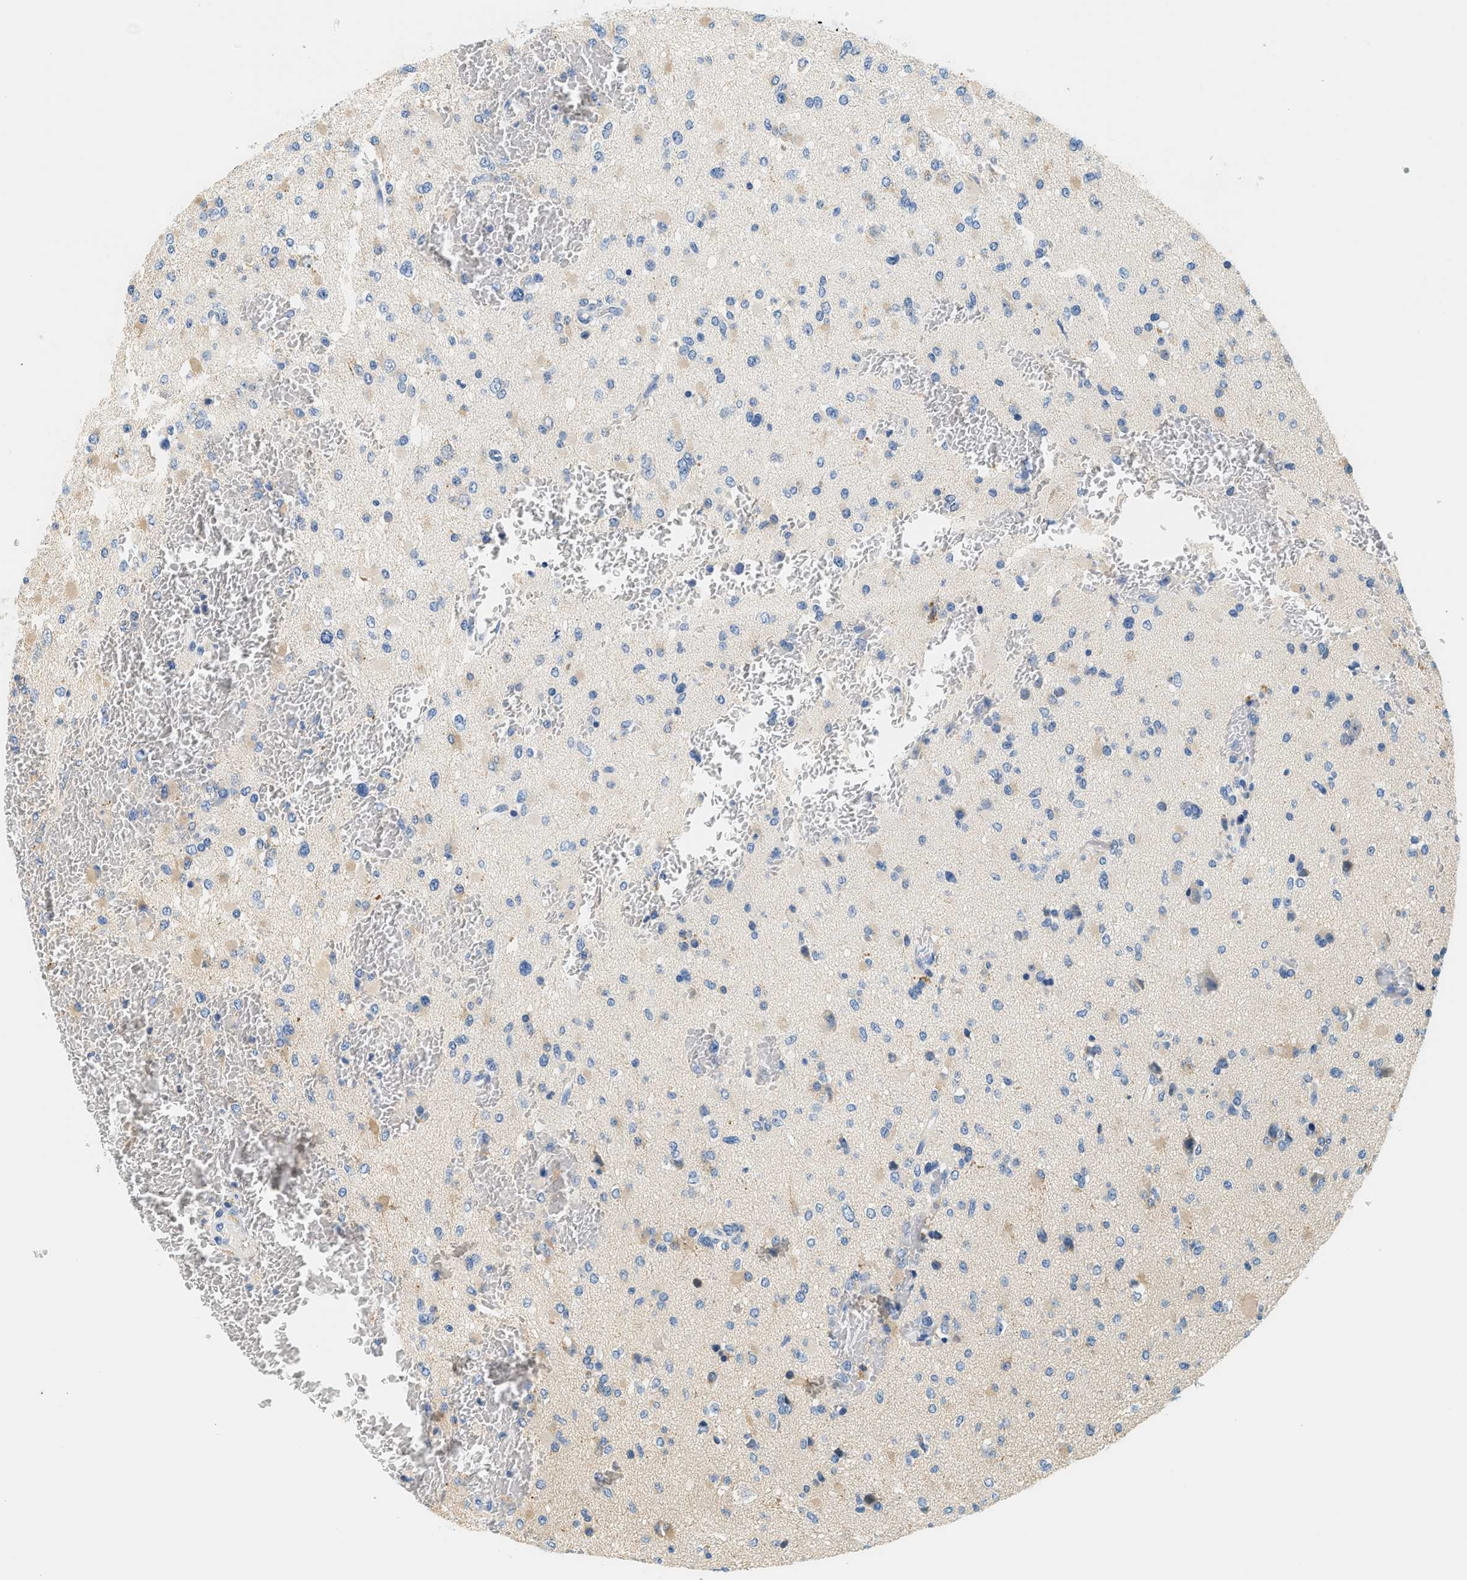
{"staining": {"intensity": "weak", "quantity": "<25%", "location": "cytoplasmic/membranous"}, "tissue": "glioma", "cell_type": "Tumor cells", "image_type": "cancer", "snomed": [{"axis": "morphology", "description": "Glioma, malignant, Low grade"}, {"axis": "topography", "description": "Brain"}], "caption": "Human glioma stained for a protein using IHC demonstrates no staining in tumor cells.", "gene": "SLC35E1", "patient": {"sex": "female", "age": 22}}